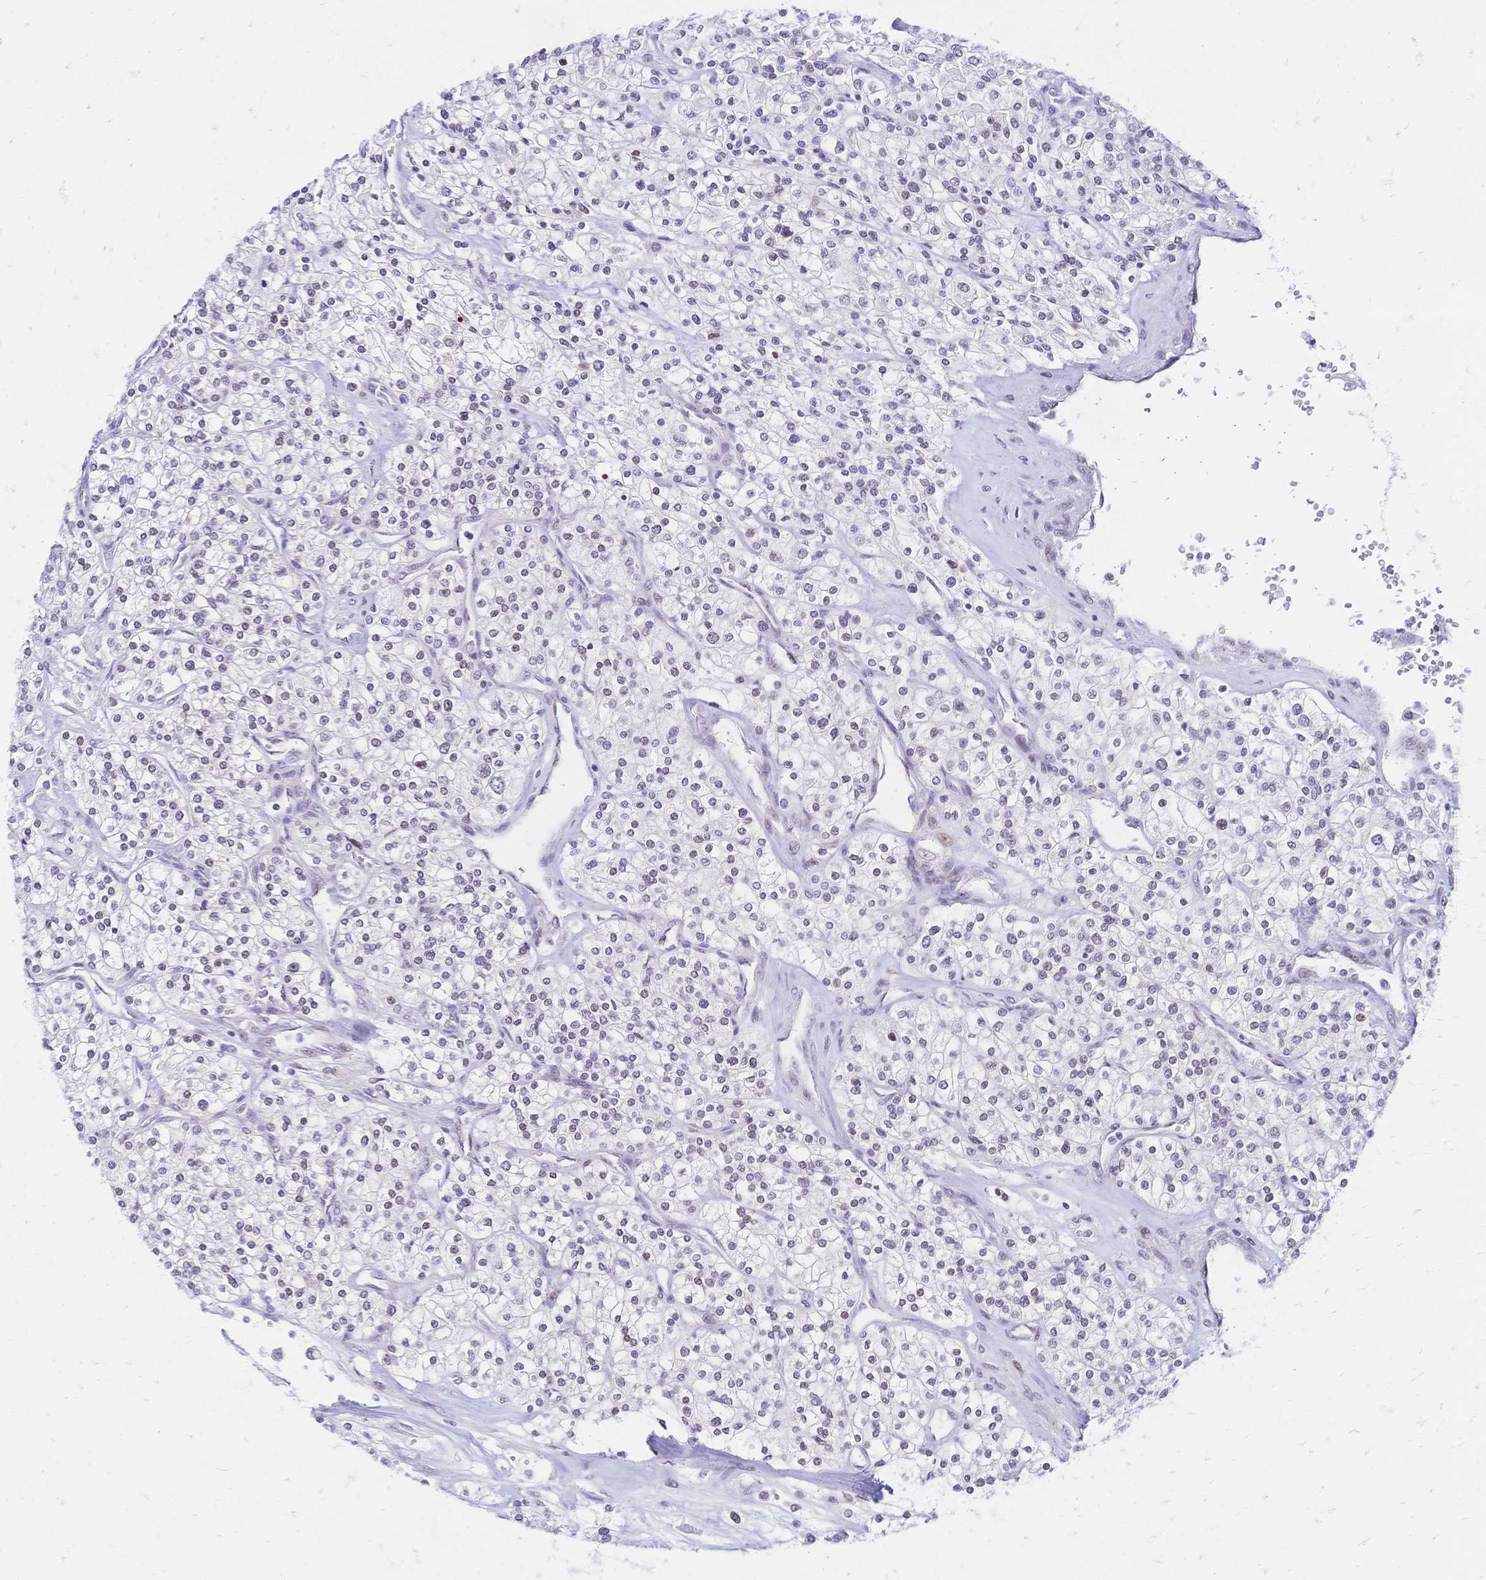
{"staining": {"intensity": "weak", "quantity": "<25%", "location": "nuclear"}, "tissue": "renal cancer", "cell_type": "Tumor cells", "image_type": "cancer", "snomed": [{"axis": "morphology", "description": "Adenocarcinoma, NOS"}, {"axis": "topography", "description": "Kidney"}], "caption": "This histopathology image is of renal adenocarcinoma stained with IHC to label a protein in brown with the nuclei are counter-stained blue. There is no staining in tumor cells.", "gene": "NFIC", "patient": {"sex": "male", "age": 80}}